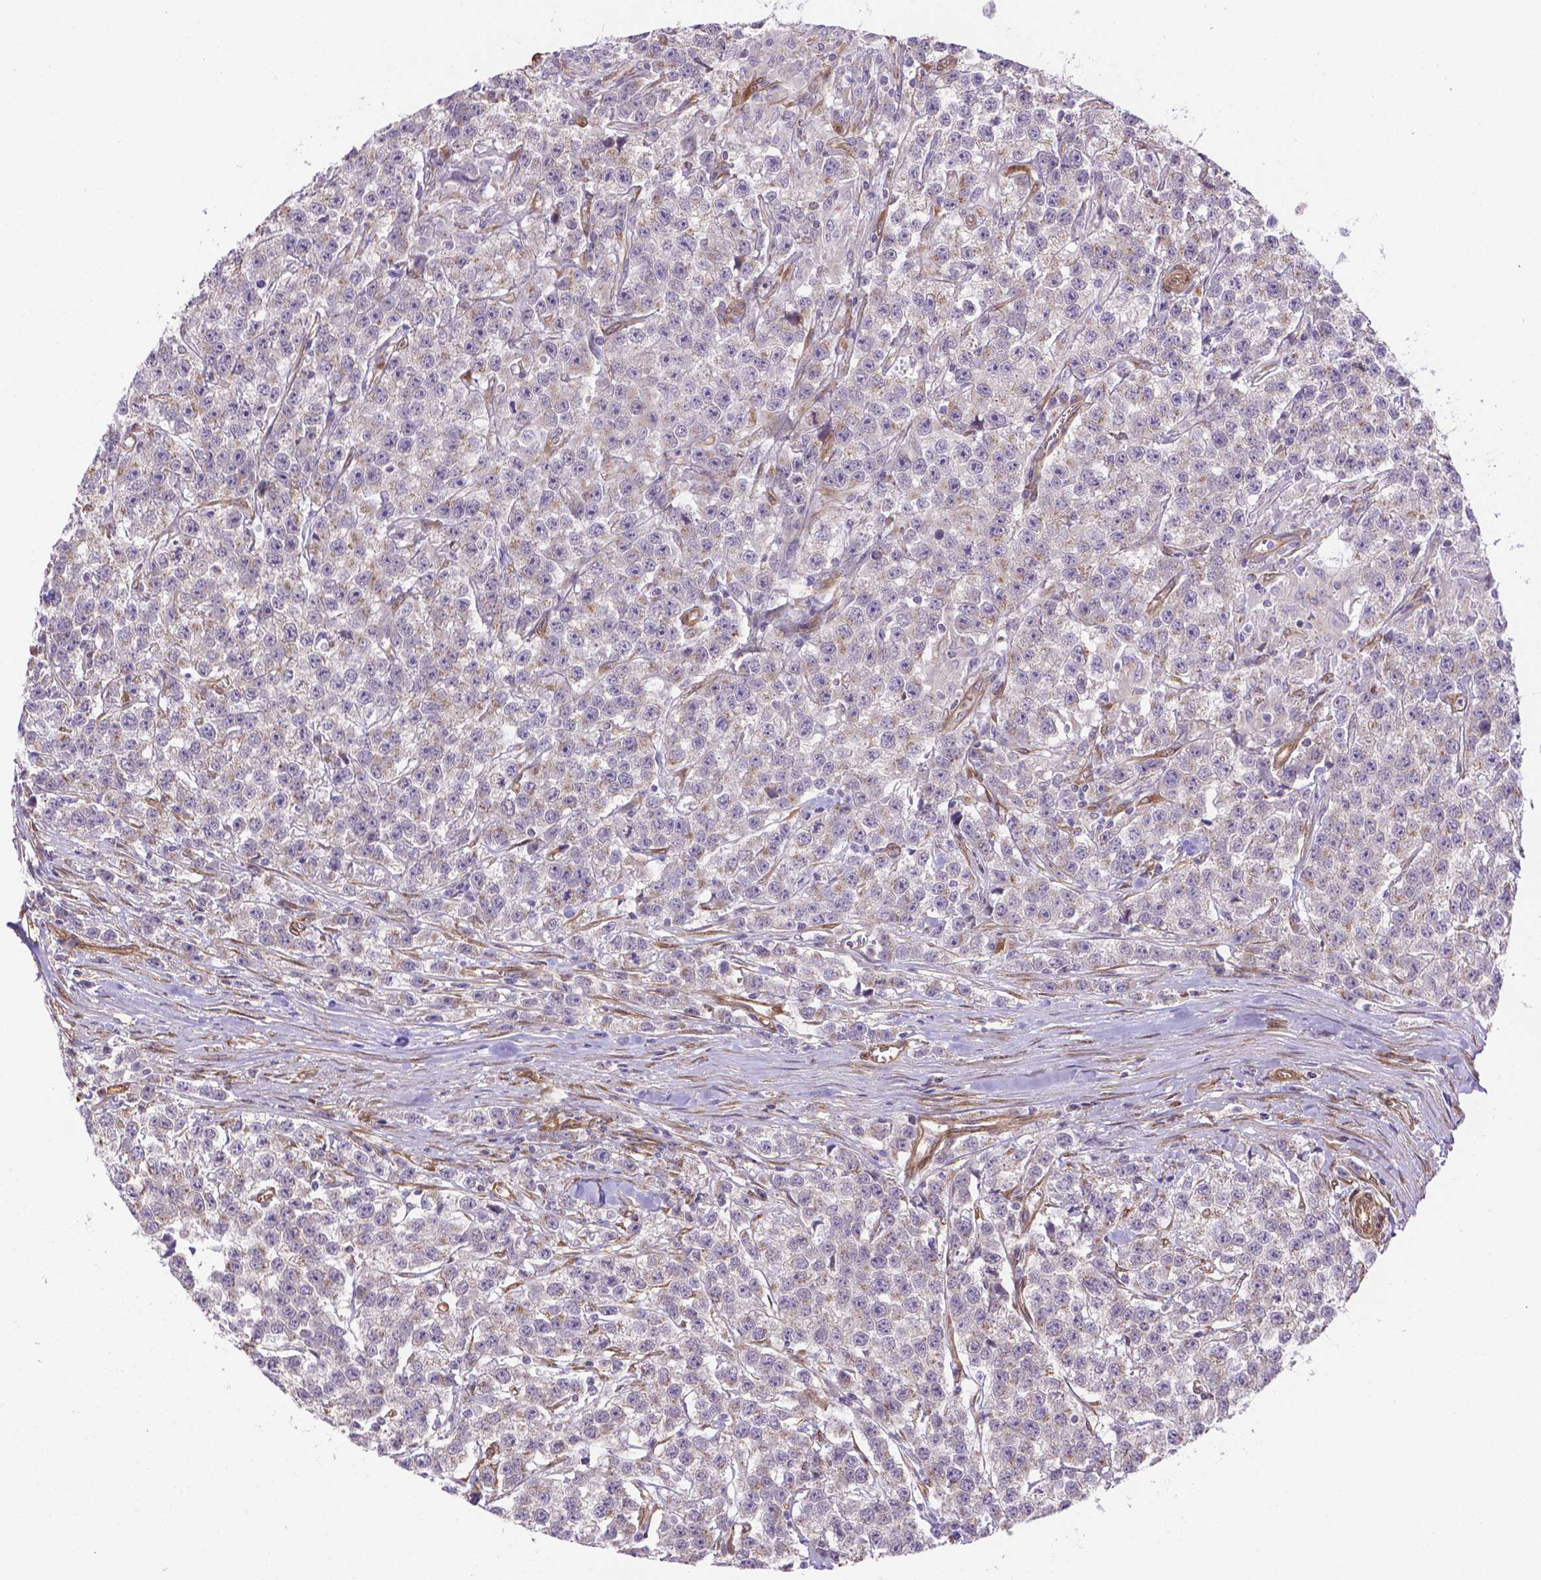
{"staining": {"intensity": "weak", "quantity": "25%-75%", "location": "cytoplasmic/membranous"}, "tissue": "testis cancer", "cell_type": "Tumor cells", "image_type": "cancer", "snomed": [{"axis": "morphology", "description": "Seminoma, NOS"}, {"axis": "topography", "description": "Testis"}], "caption": "Weak cytoplasmic/membranous positivity for a protein is present in about 25%-75% of tumor cells of seminoma (testis) using immunohistochemistry (IHC).", "gene": "YAP1", "patient": {"sex": "male", "age": 59}}